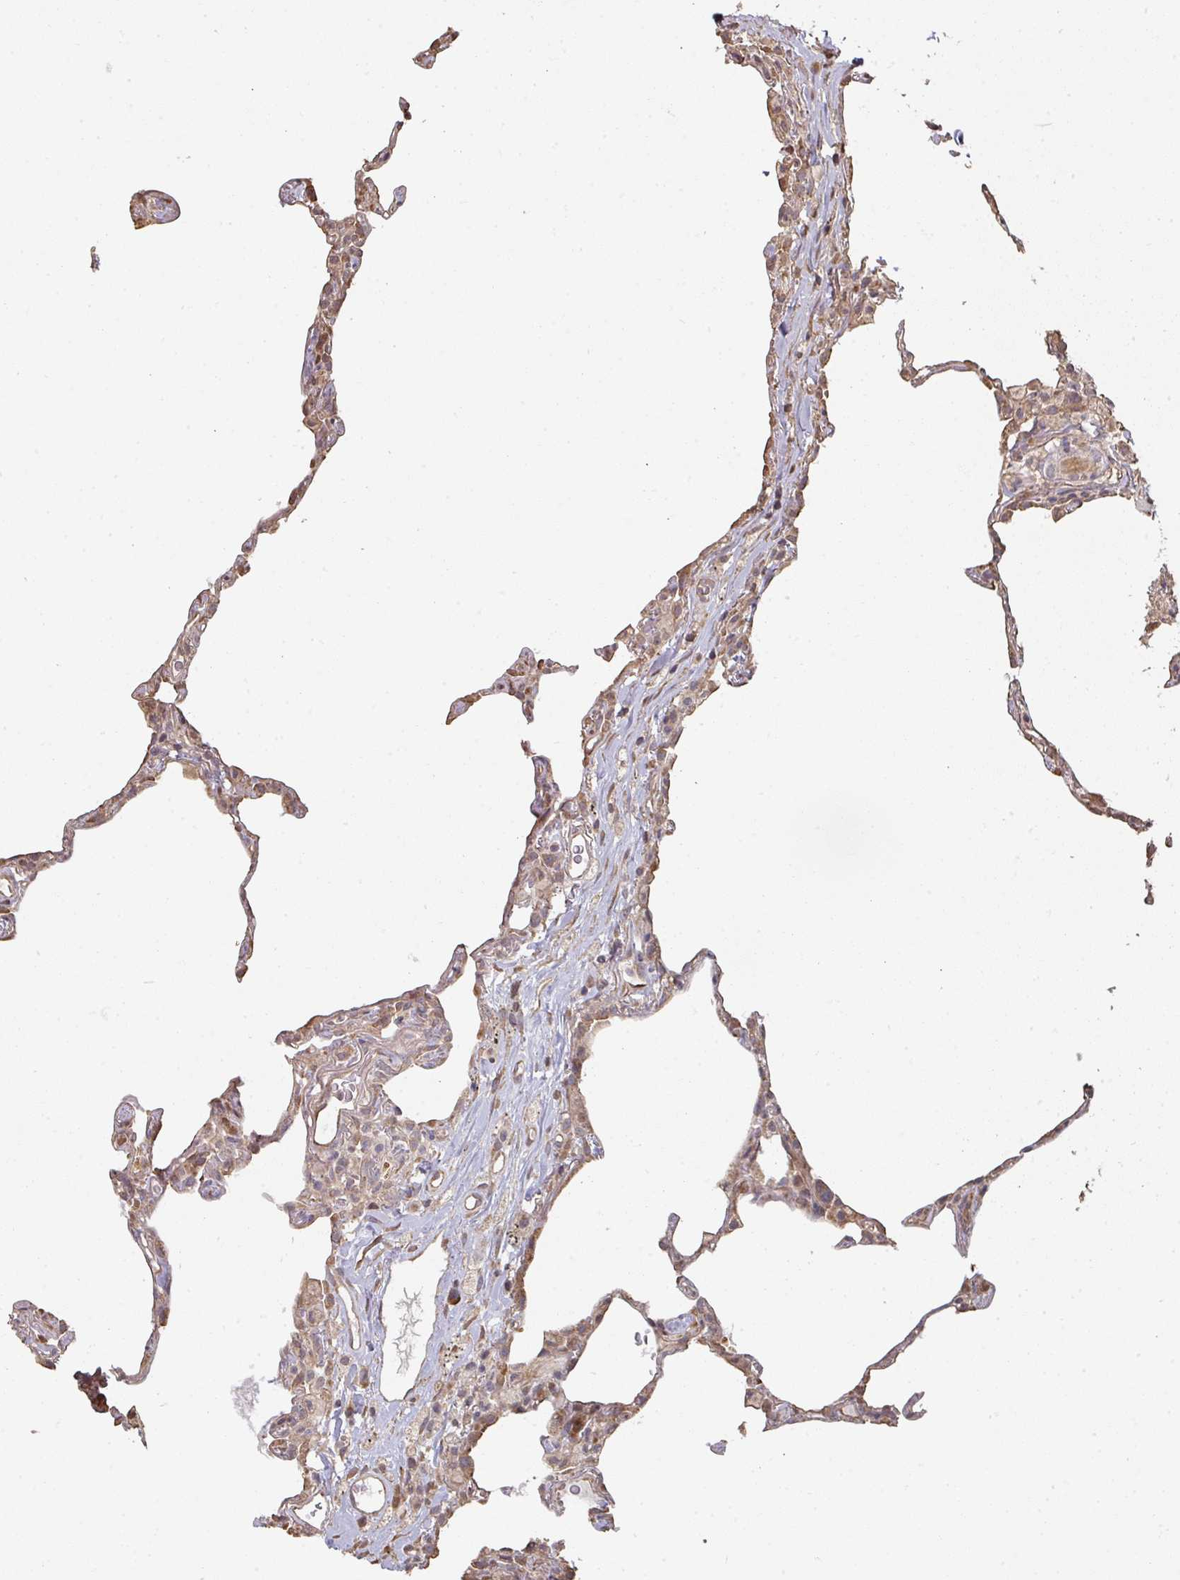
{"staining": {"intensity": "weak", "quantity": "25%-75%", "location": "cytoplasmic/membranous"}, "tissue": "lung", "cell_type": "Alveolar cells", "image_type": "normal", "snomed": [{"axis": "morphology", "description": "Normal tissue, NOS"}, {"axis": "topography", "description": "Lung"}], "caption": "About 25%-75% of alveolar cells in benign human lung exhibit weak cytoplasmic/membranous protein expression as visualized by brown immunohistochemical staining.", "gene": "CA7", "patient": {"sex": "female", "age": 57}}